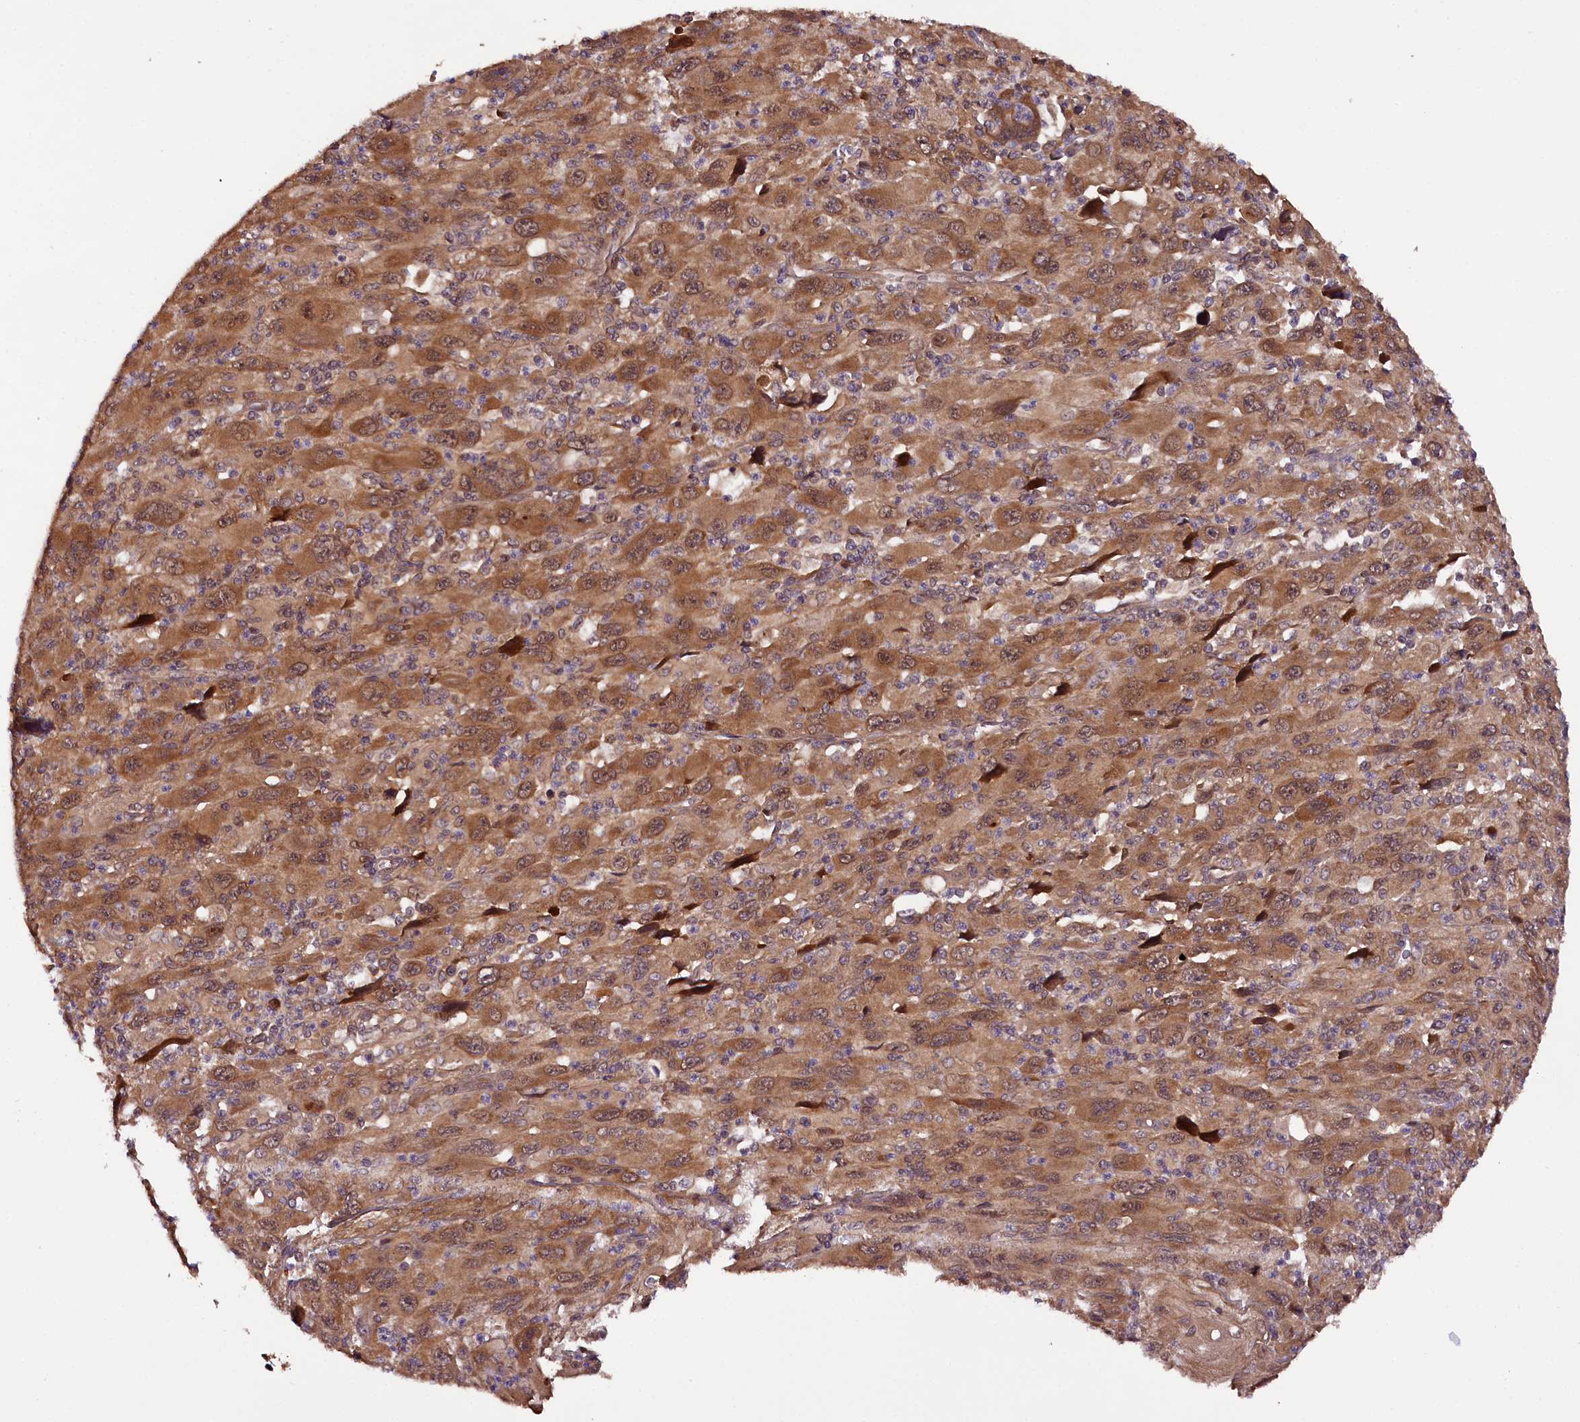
{"staining": {"intensity": "moderate", "quantity": ">75%", "location": "cytoplasmic/membranous,nuclear"}, "tissue": "melanoma", "cell_type": "Tumor cells", "image_type": "cancer", "snomed": [{"axis": "morphology", "description": "Malignant melanoma, Metastatic site"}, {"axis": "topography", "description": "Skin"}], "caption": "Malignant melanoma (metastatic site) was stained to show a protein in brown. There is medium levels of moderate cytoplasmic/membranous and nuclear staining in about >75% of tumor cells.", "gene": "DOHH", "patient": {"sex": "female", "age": 56}}